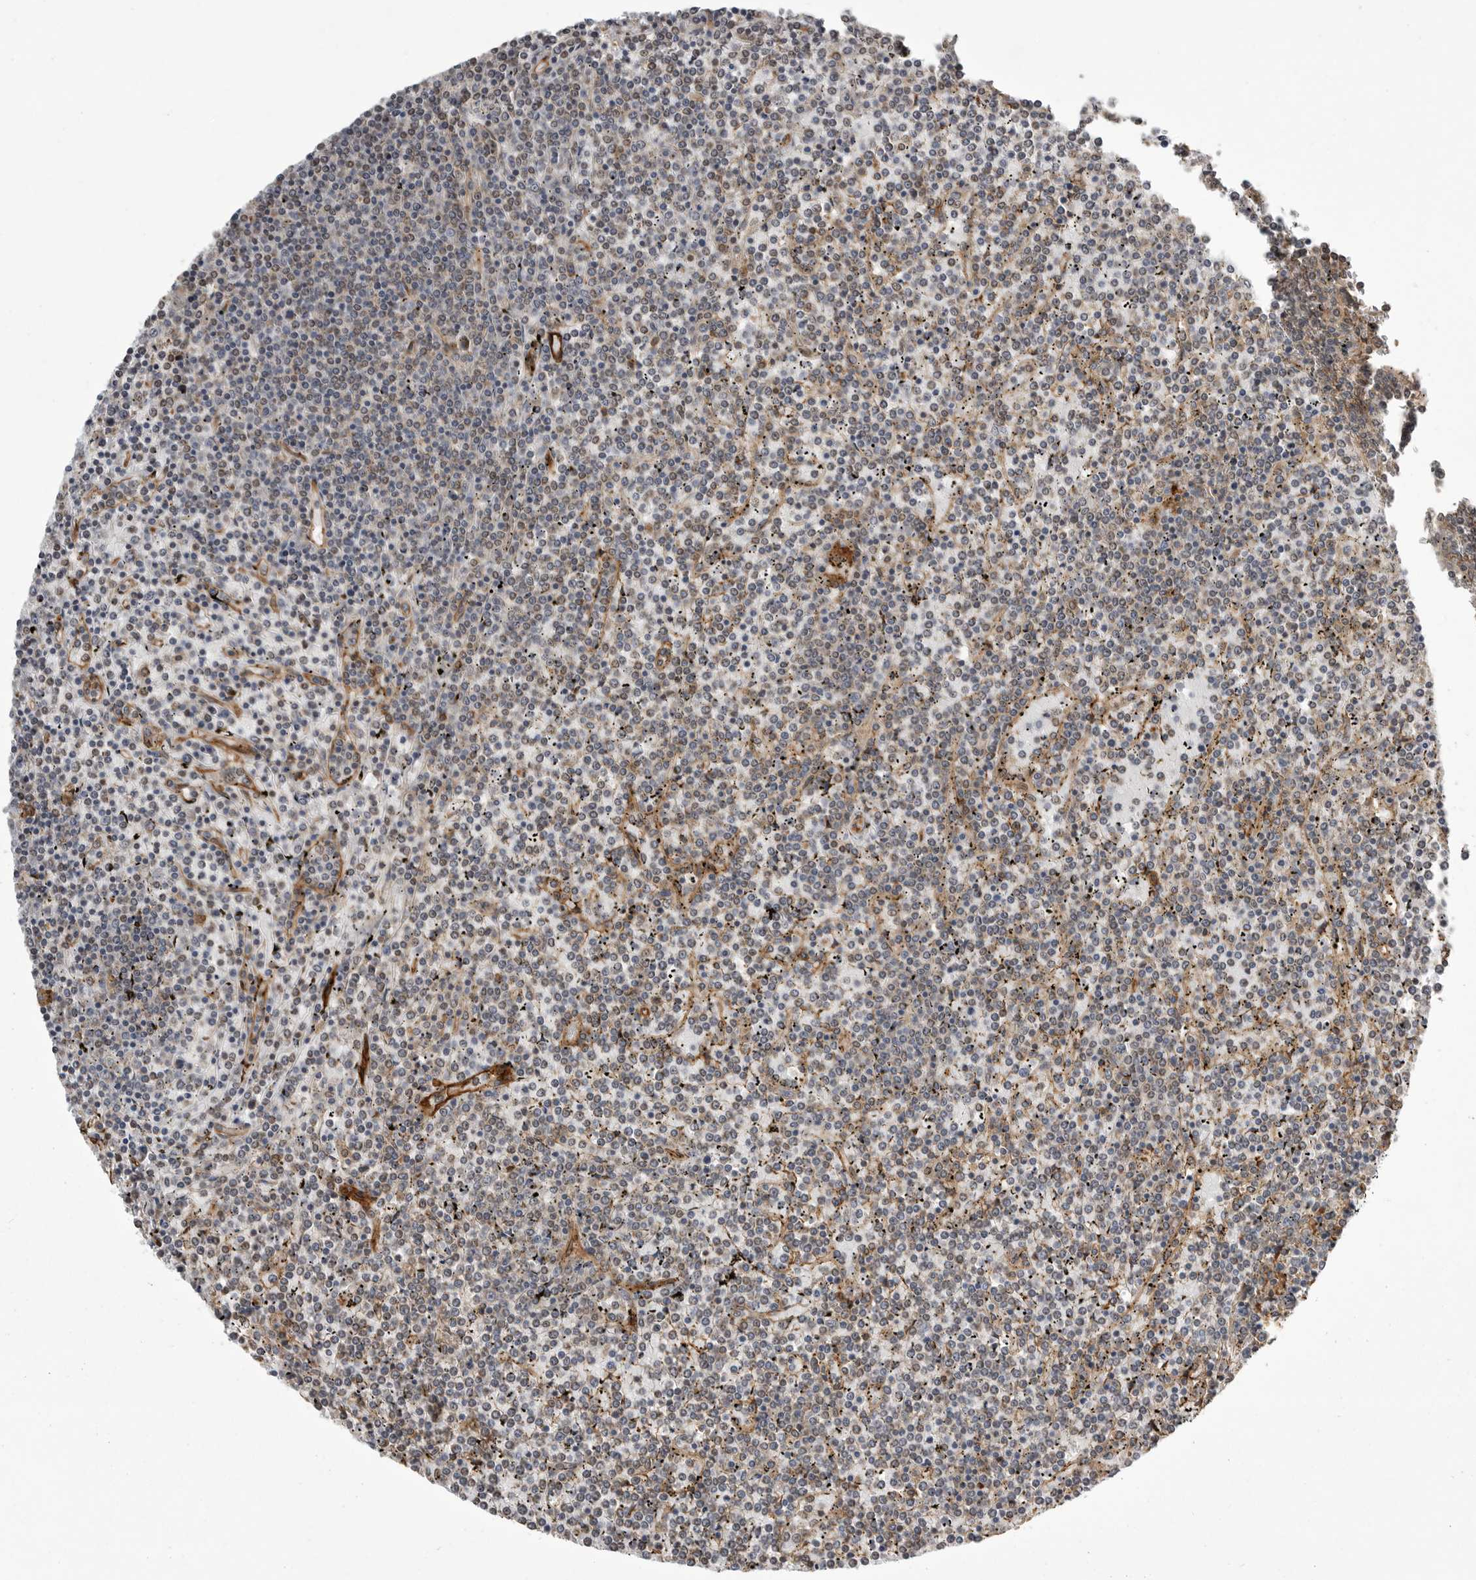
{"staining": {"intensity": "weak", "quantity": "<25%", "location": "cytoplasmic/membranous"}, "tissue": "lymphoma", "cell_type": "Tumor cells", "image_type": "cancer", "snomed": [{"axis": "morphology", "description": "Malignant lymphoma, non-Hodgkin's type, Low grade"}, {"axis": "topography", "description": "Spleen"}], "caption": "High magnification brightfield microscopy of malignant lymphoma, non-Hodgkin's type (low-grade) stained with DAB (brown) and counterstained with hematoxylin (blue): tumor cells show no significant positivity.", "gene": "NECTIN1", "patient": {"sex": "female", "age": 19}}